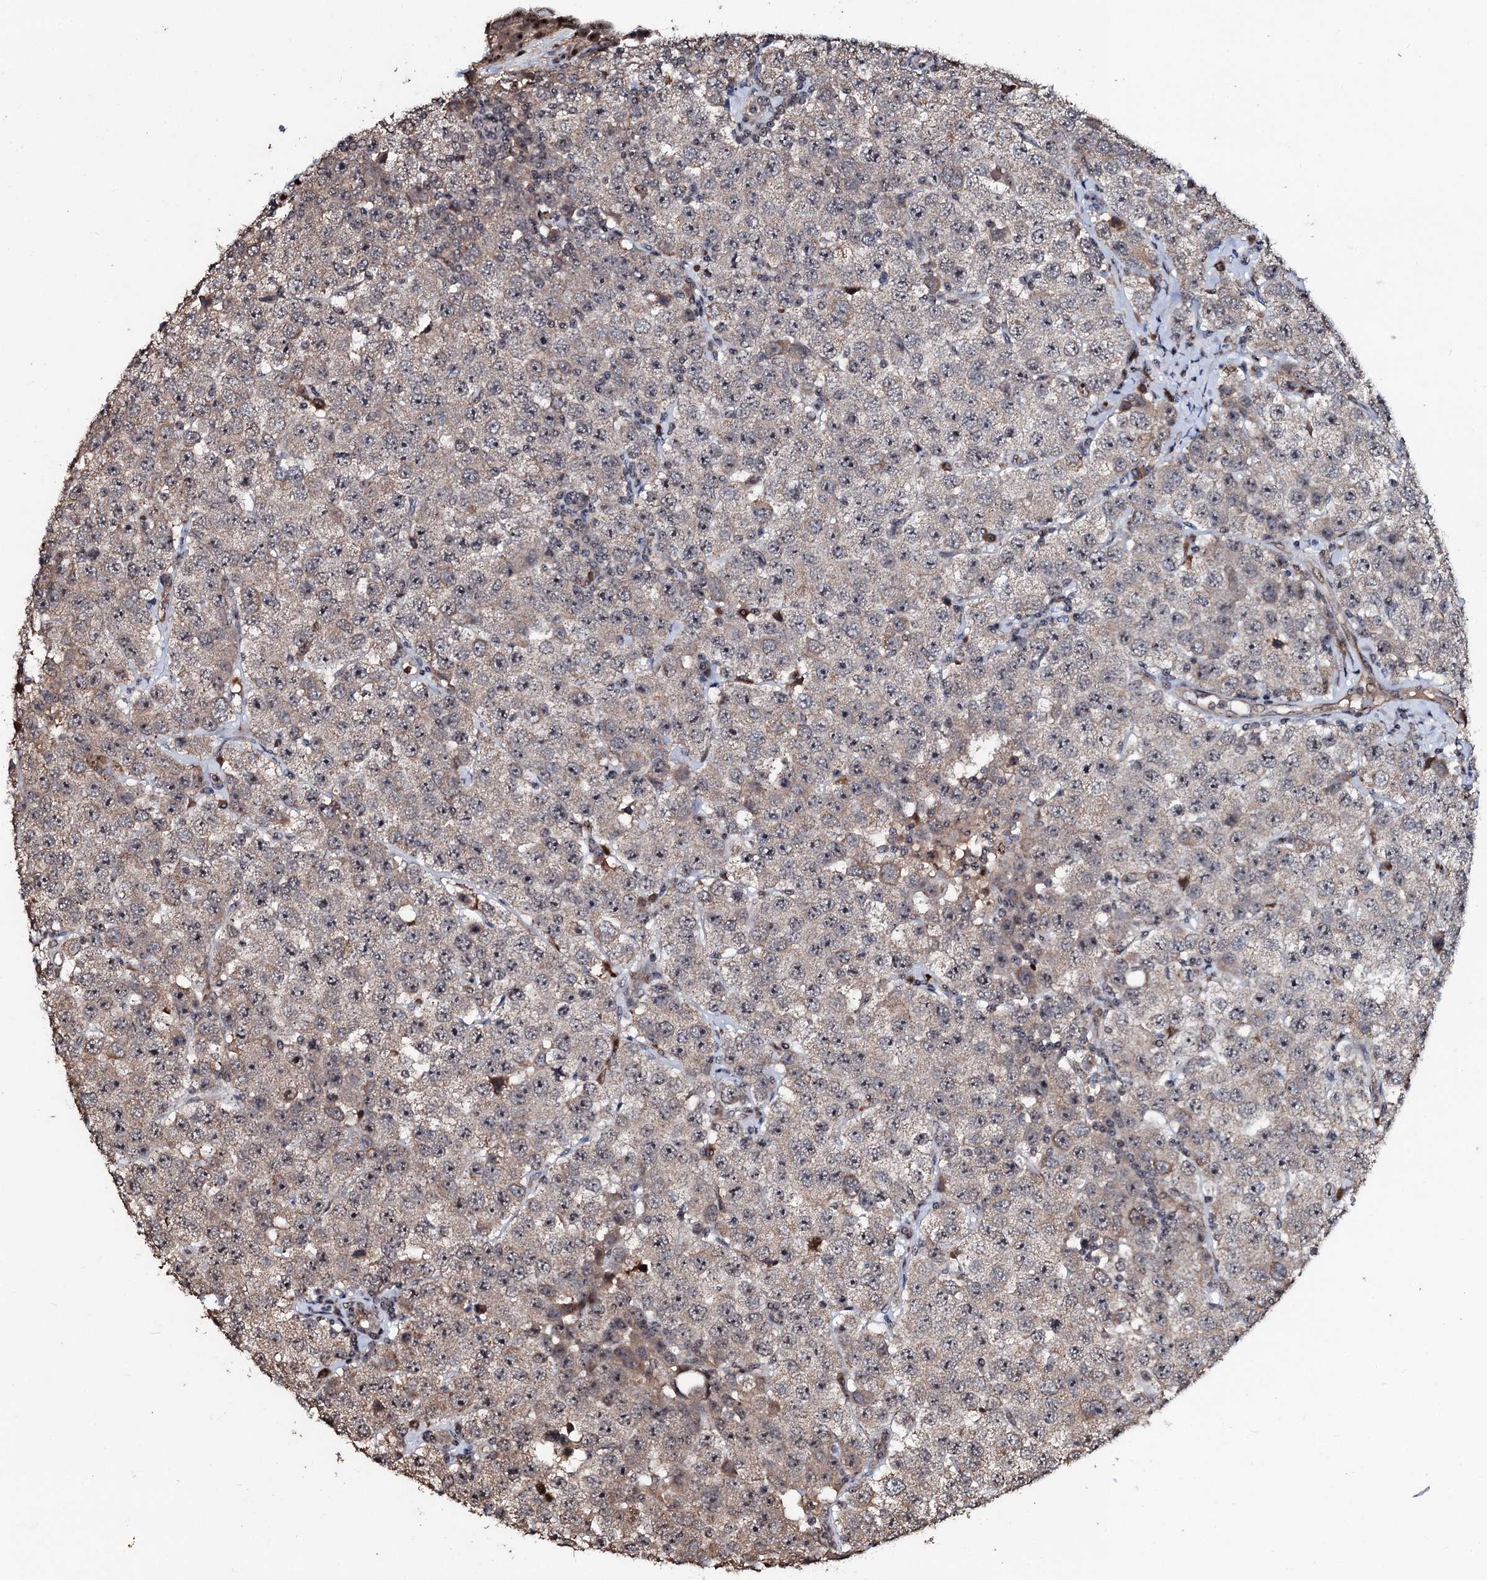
{"staining": {"intensity": "weak", "quantity": "<25%", "location": "cytoplasmic/membranous,nuclear"}, "tissue": "testis cancer", "cell_type": "Tumor cells", "image_type": "cancer", "snomed": [{"axis": "morphology", "description": "Seminoma, NOS"}, {"axis": "topography", "description": "Testis"}], "caption": "An image of testis seminoma stained for a protein exhibits no brown staining in tumor cells. (Brightfield microscopy of DAB immunohistochemistry at high magnification).", "gene": "SUPT7L", "patient": {"sex": "male", "age": 28}}